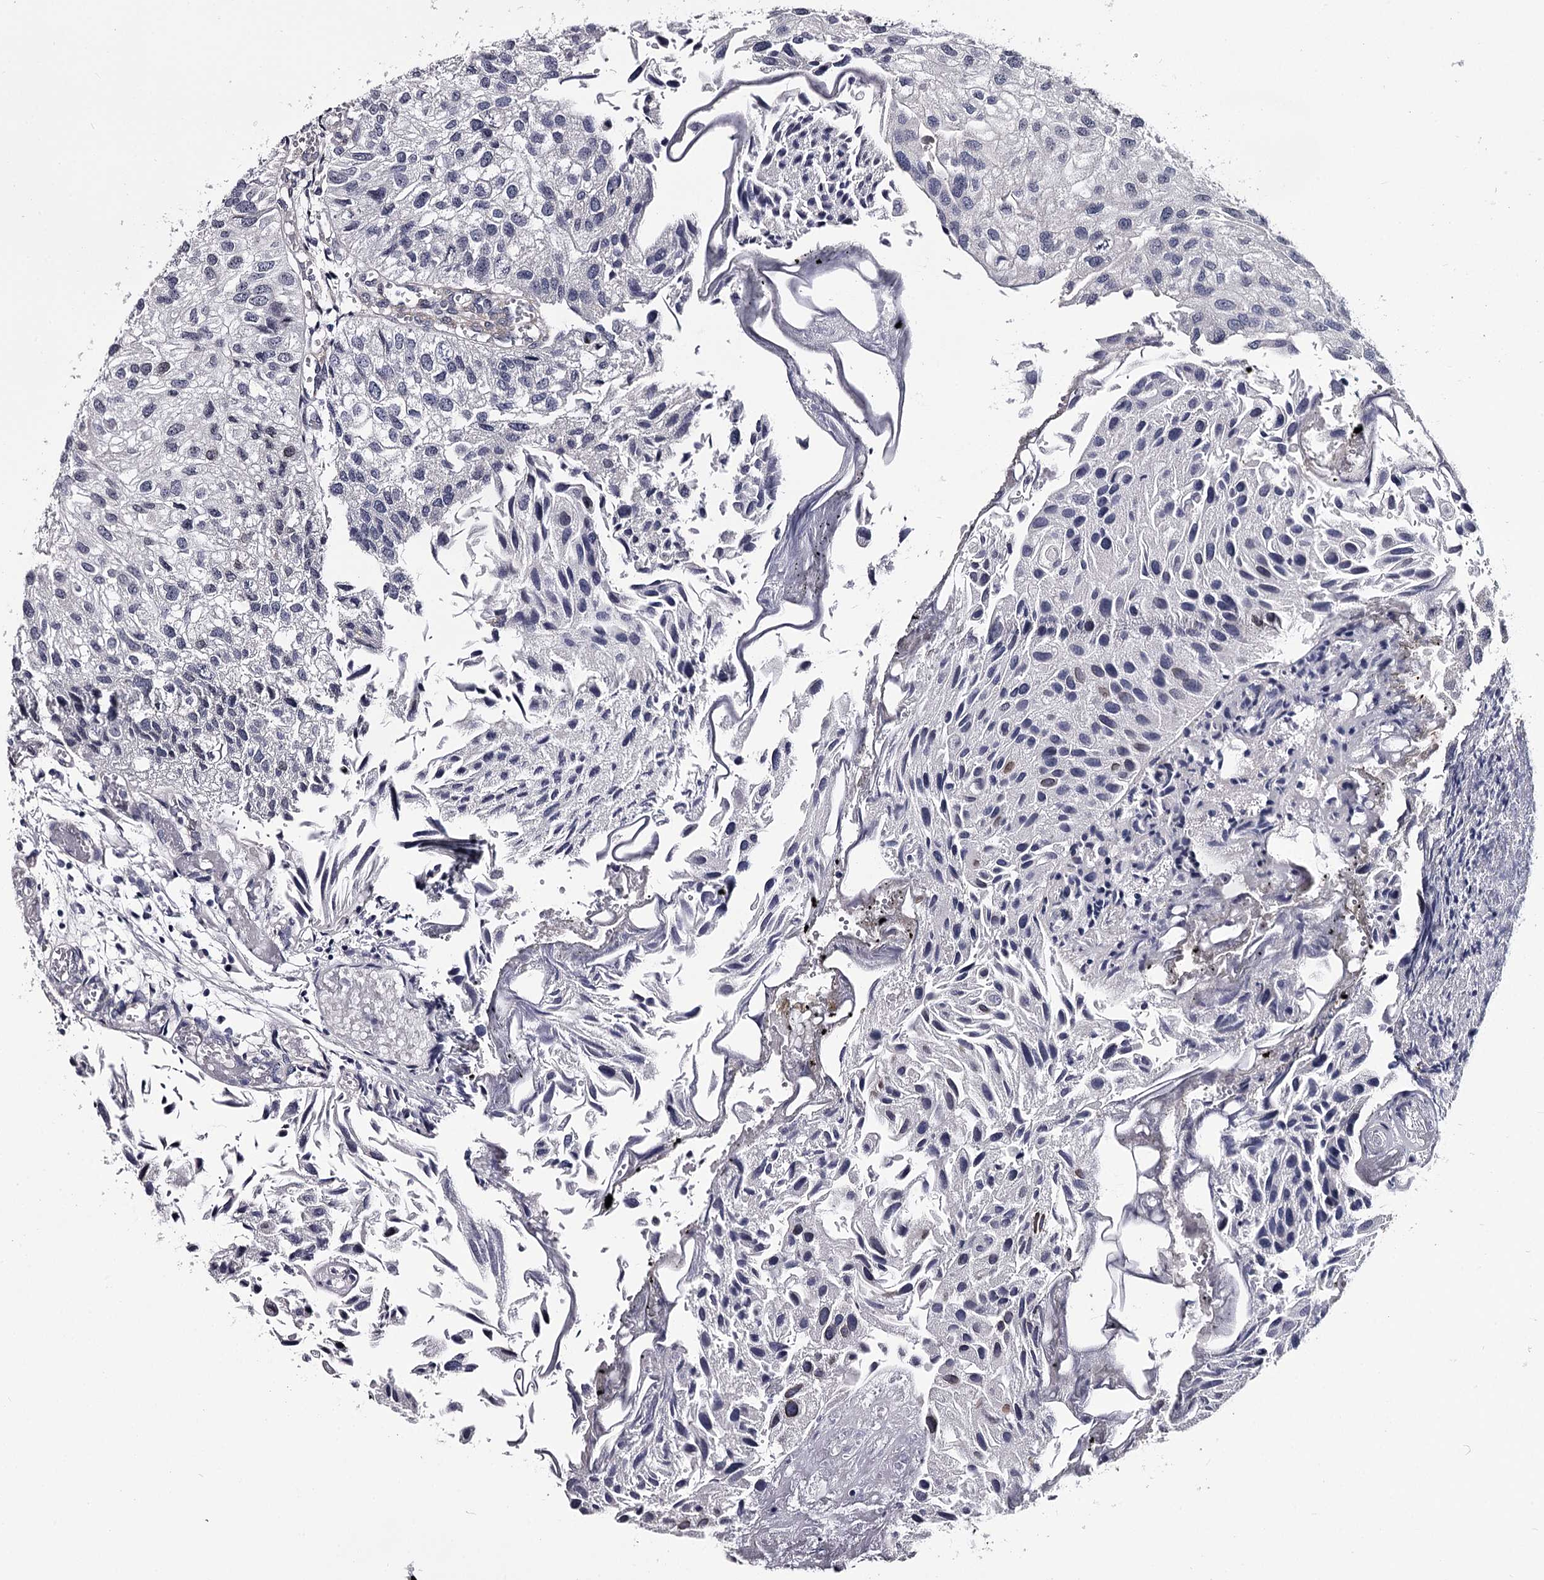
{"staining": {"intensity": "negative", "quantity": "none", "location": "none"}, "tissue": "urothelial cancer", "cell_type": "Tumor cells", "image_type": "cancer", "snomed": [{"axis": "morphology", "description": "Urothelial carcinoma, Low grade"}, {"axis": "topography", "description": "Urinary bladder"}], "caption": "This is an immunohistochemistry (IHC) photomicrograph of human urothelial cancer. There is no expression in tumor cells.", "gene": "OVOL2", "patient": {"sex": "female", "age": 89}}